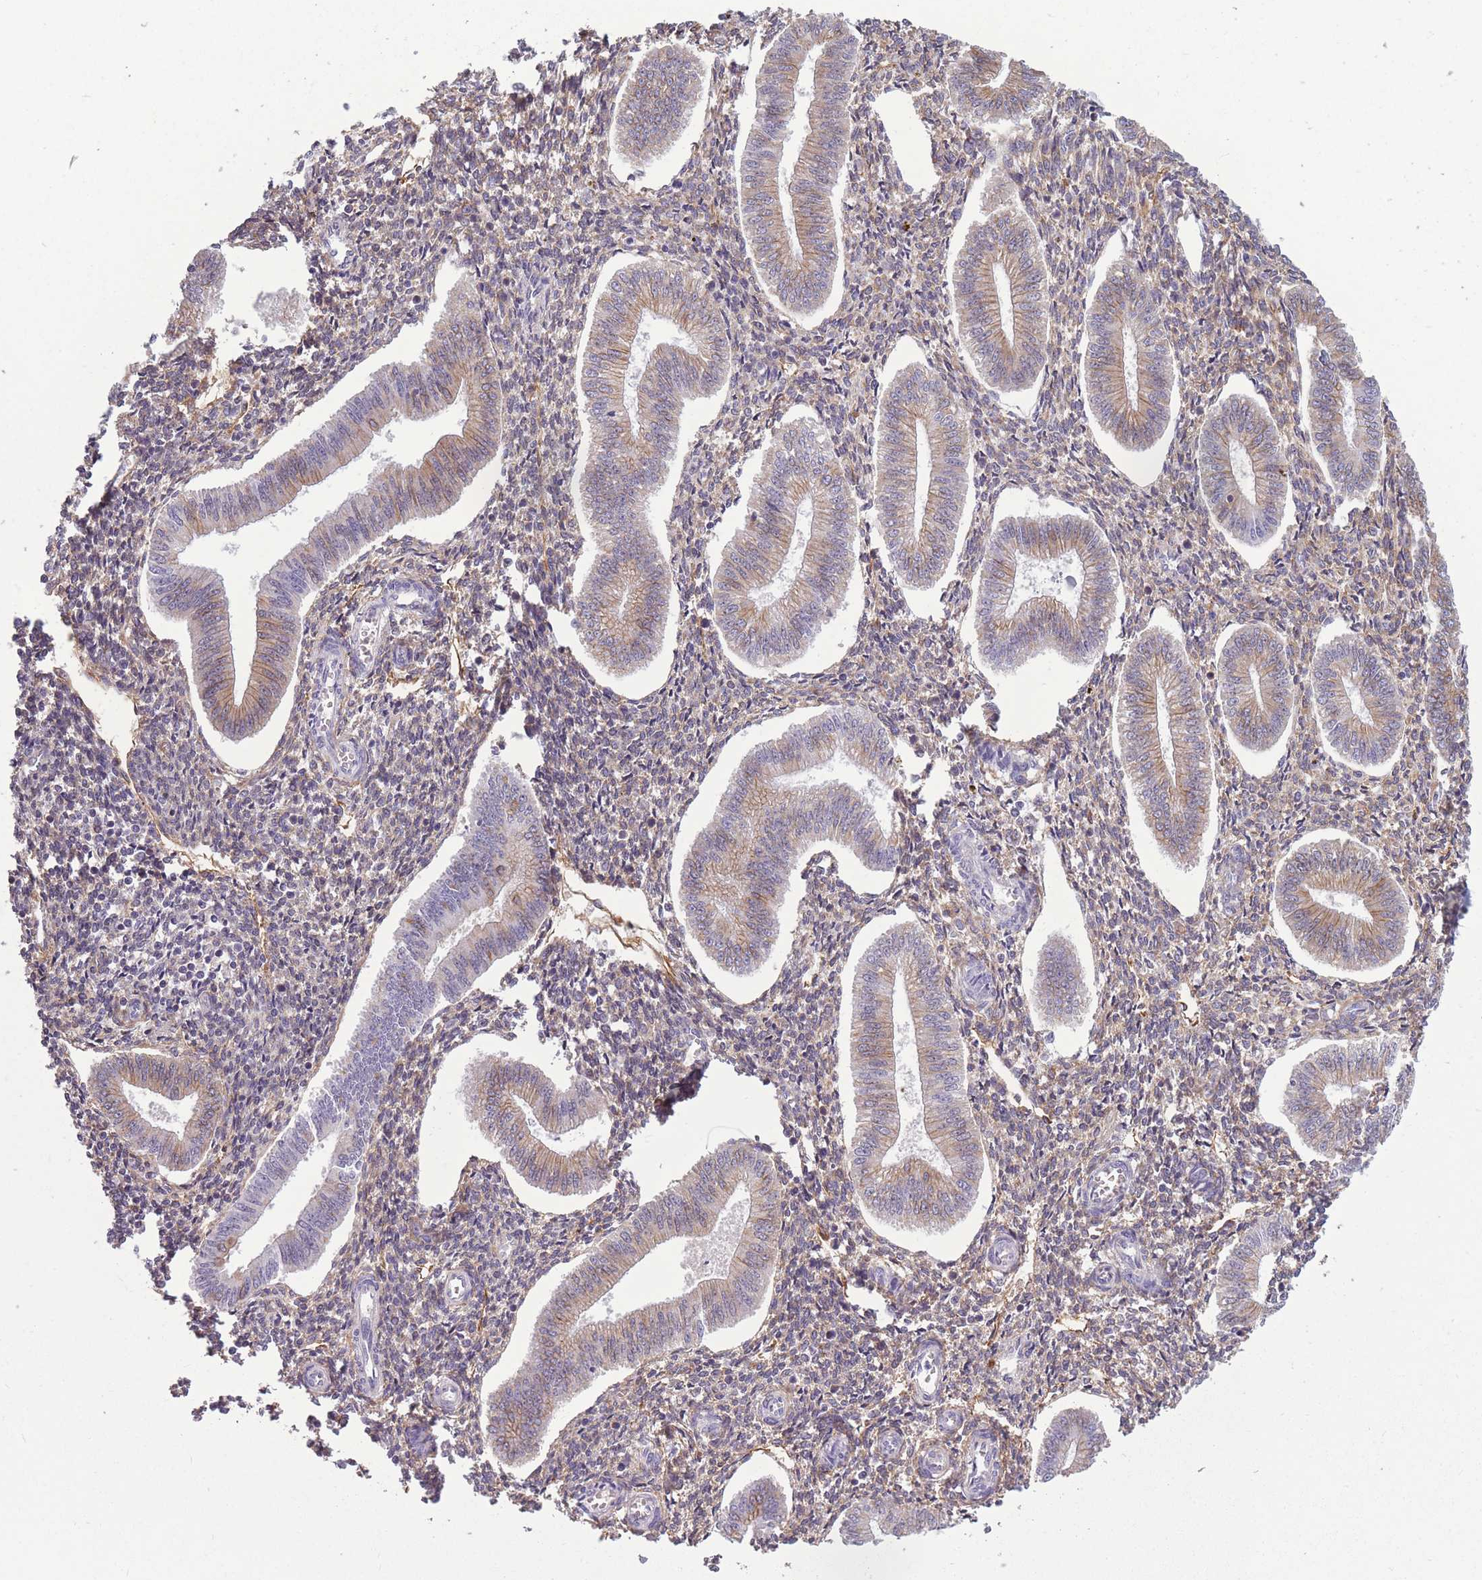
{"staining": {"intensity": "moderate", "quantity": "25%-75%", "location": "cytoplasmic/membranous"}, "tissue": "endometrium", "cell_type": "Cells in endometrial stroma", "image_type": "normal", "snomed": [{"axis": "morphology", "description": "Normal tissue, NOS"}, {"axis": "topography", "description": "Endometrium"}], "caption": "DAB (3,3'-diaminobenzidine) immunohistochemical staining of unremarkable endometrium reveals moderate cytoplasmic/membranous protein expression in about 25%-75% of cells in endometrial stroma.", "gene": "ADD1", "patient": {"sex": "female", "age": 34}}